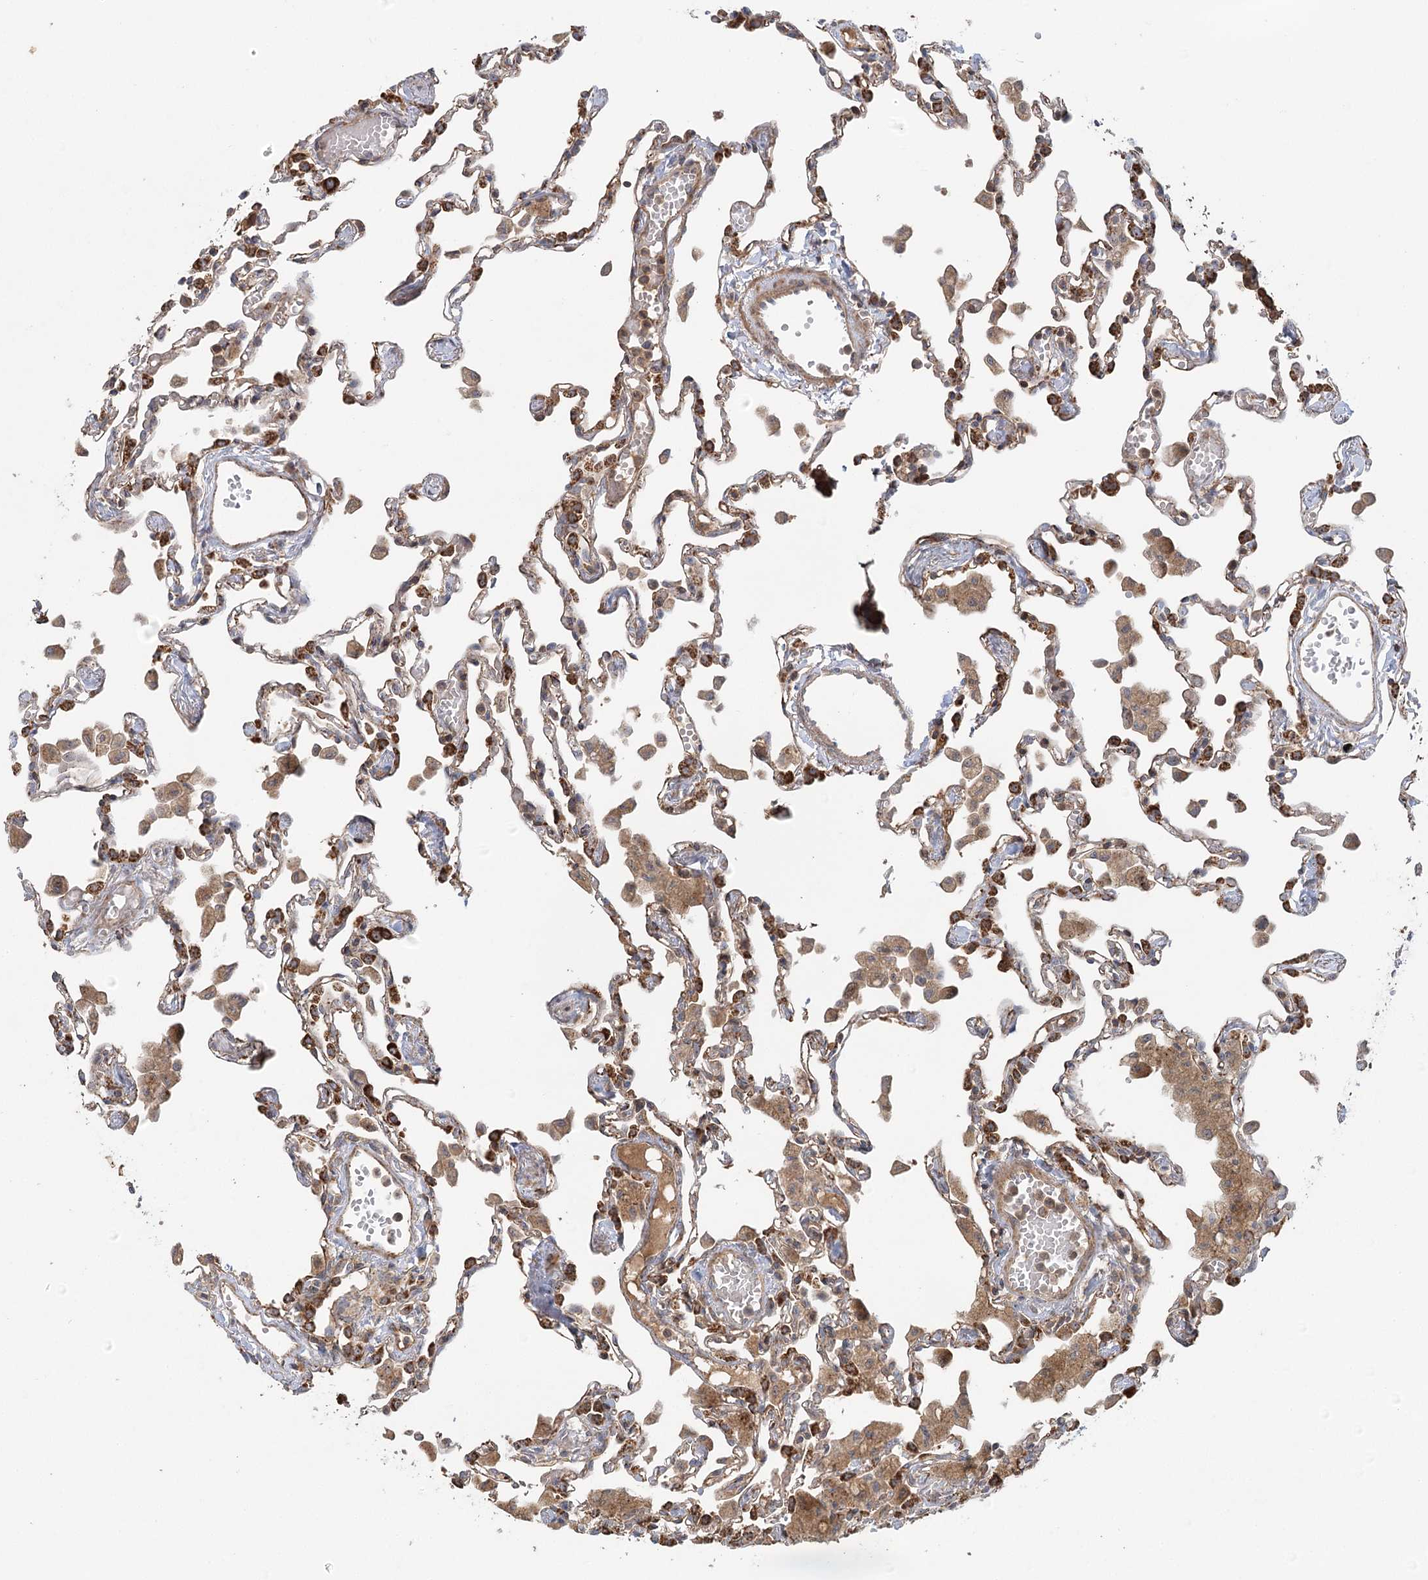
{"staining": {"intensity": "strong", "quantity": "25%-75%", "location": "cytoplasmic/membranous"}, "tissue": "lung", "cell_type": "Alveolar cells", "image_type": "normal", "snomed": [{"axis": "morphology", "description": "Normal tissue, NOS"}, {"axis": "topography", "description": "Bronchus"}, {"axis": "topography", "description": "Lung"}], "caption": "An immunohistochemistry image of benign tissue is shown. Protein staining in brown highlights strong cytoplasmic/membranous positivity in lung within alveolar cells.", "gene": "ENSG00000273217", "patient": {"sex": "female", "age": 49}}